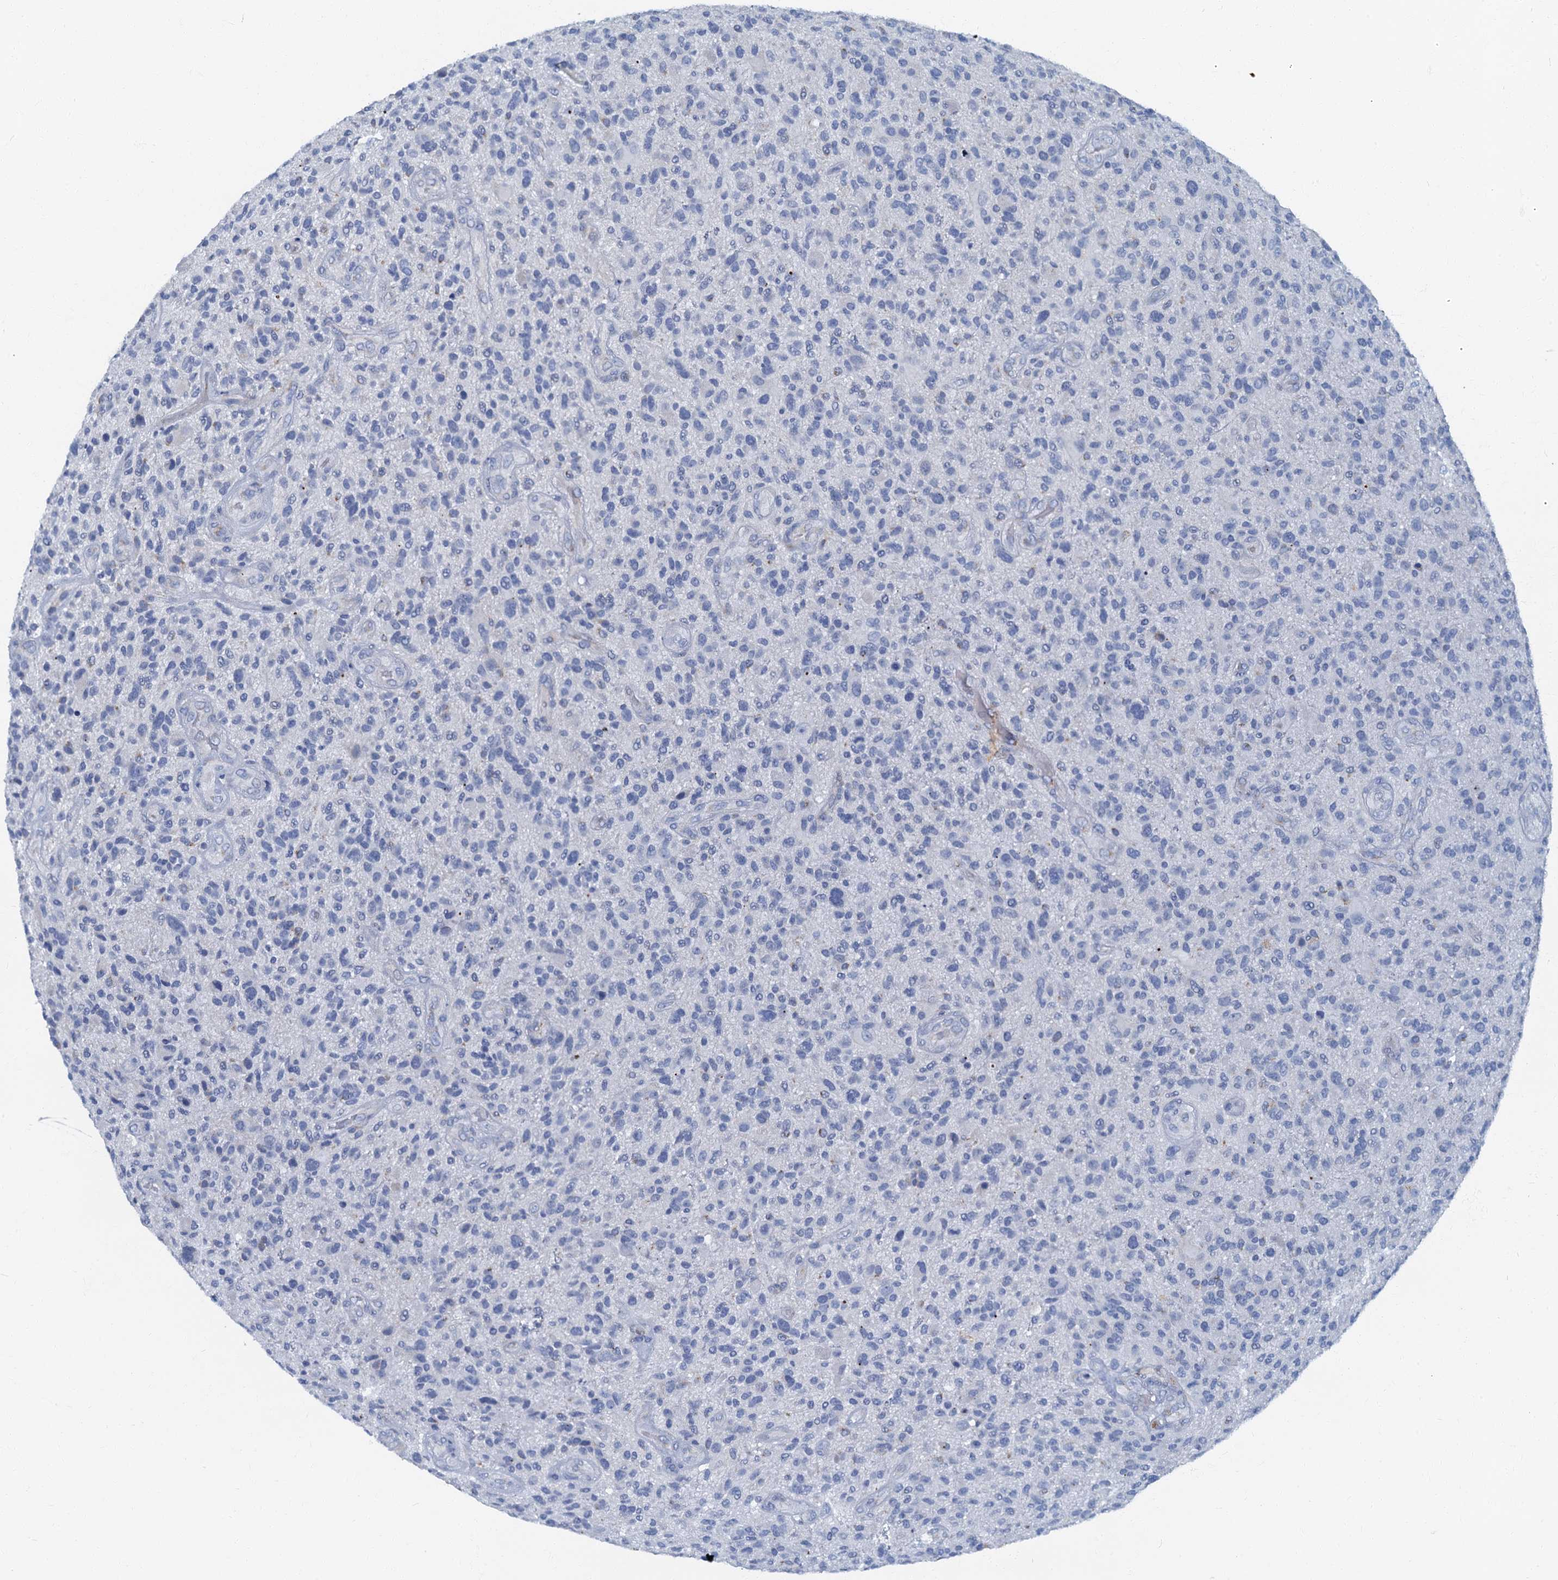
{"staining": {"intensity": "negative", "quantity": "none", "location": "none"}, "tissue": "glioma", "cell_type": "Tumor cells", "image_type": "cancer", "snomed": [{"axis": "morphology", "description": "Glioma, malignant, High grade"}, {"axis": "topography", "description": "Brain"}], "caption": "Tumor cells show no significant expression in glioma.", "gene": "LYPD3", "patient": {"sex": "male", "age": 47}}